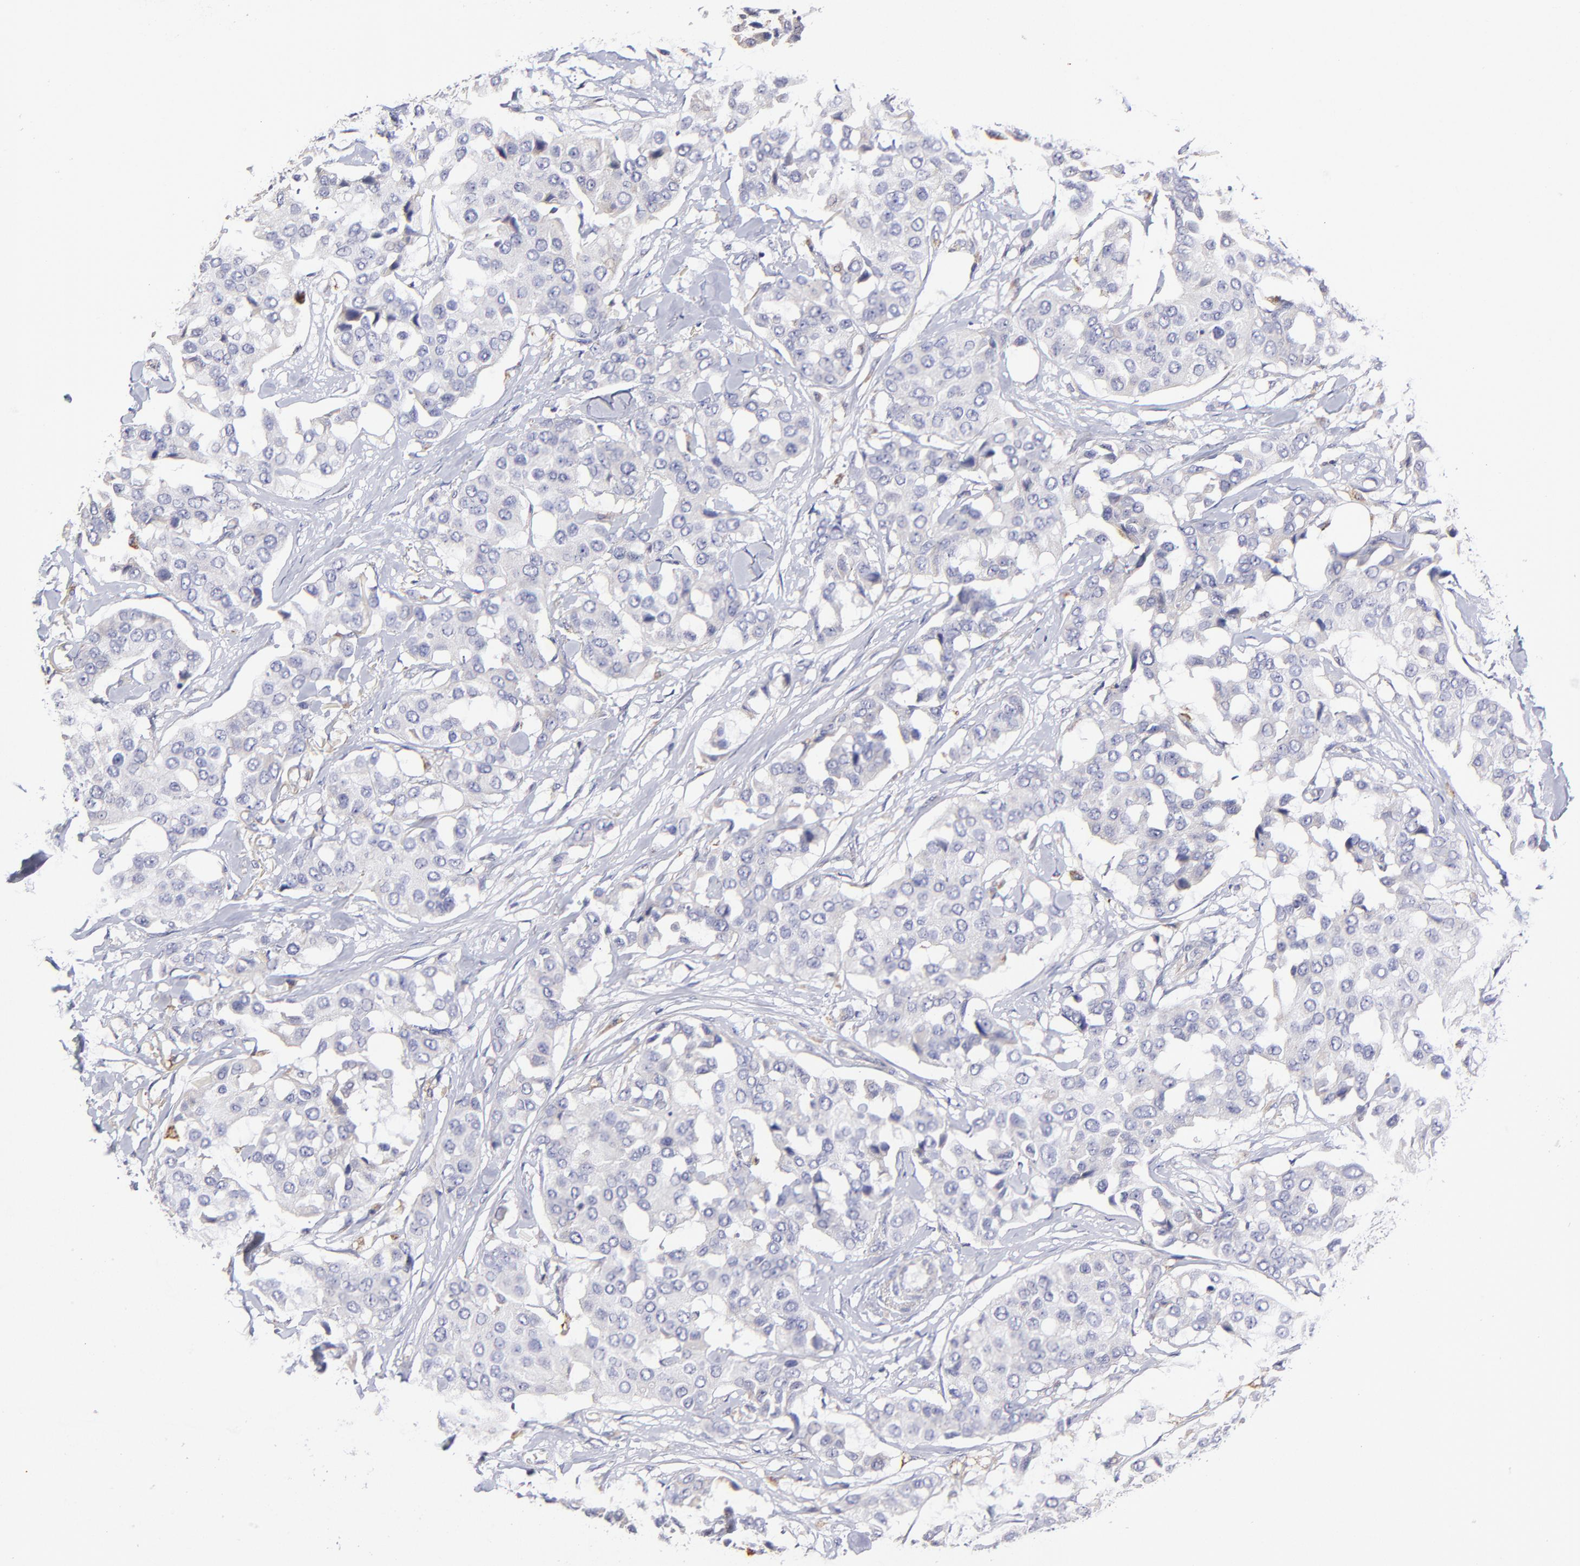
{"staining": {"intensity": "negative", "quantity": "none", "location": "none"}, "tissue": "breast cancer", "cell_type": "Tumor cells", "image_type": "cancer", "snomed": [{"axis": "morphology", "description": "Duct carcinoma"}, {"axis": "topography", "description": "Breast"}], "caption": "A high-resolution histopathology image shows immunohistochemistry staining of breast cancer, which demonstrates no significant positivity in tumor cells.", "gene": "GCSAM", "patient": {"sex": "female", "age": 80}}